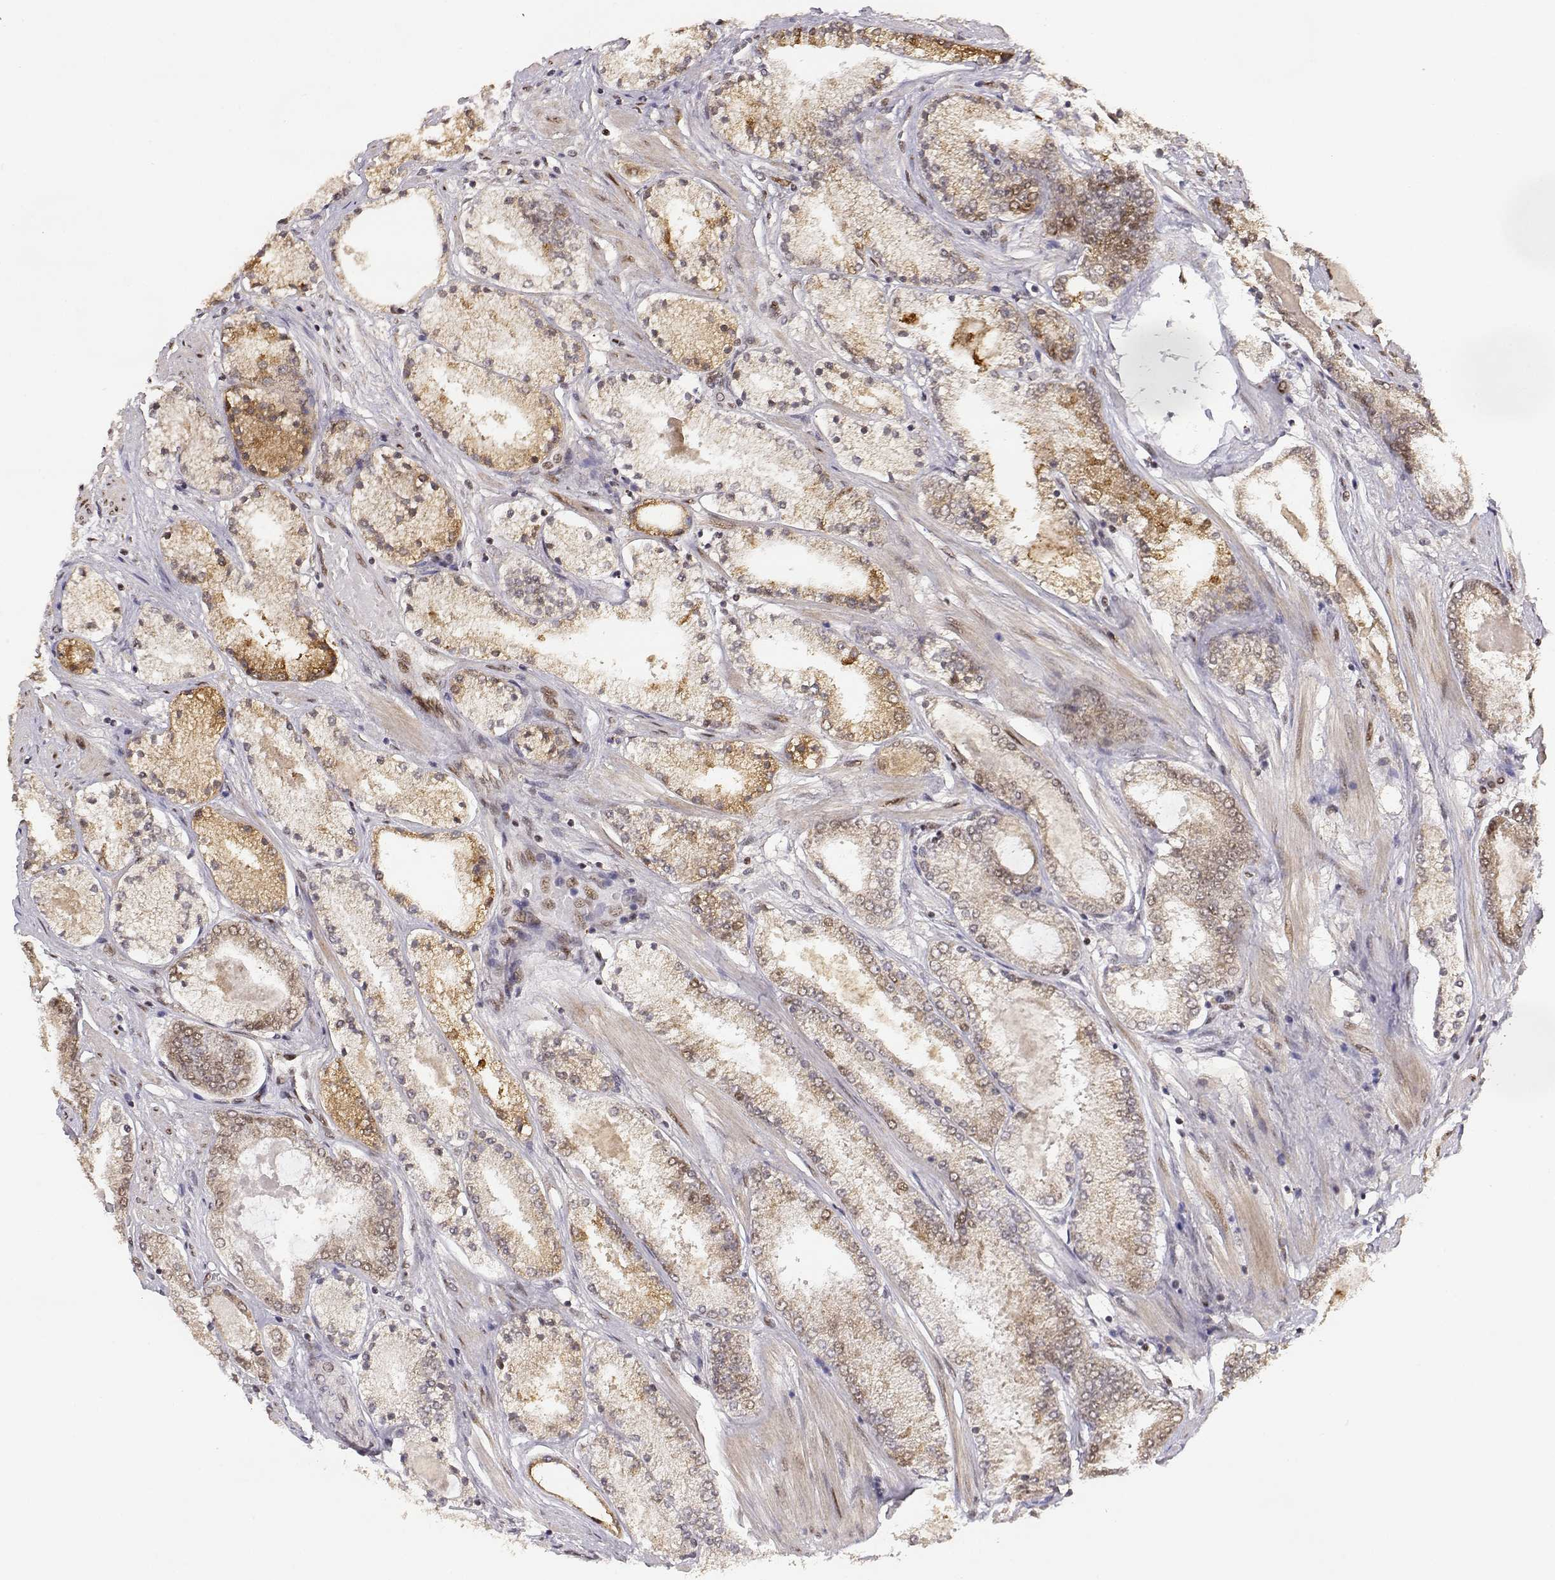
{"staining": {"intensity": "moderate", "quantity": ">75%", "location": "cytoplasmic/membranous"}, "tissue": "prostate cancer", "cell_type": "Tumor cells", "image_type": "cancer", "snomed": [{"axis": "morphology", "description": "Adenocarcinoma, High grade"}, {"axis": "topography", "description": "Prostate"}], "caption": "This image displays immunohistochemistry staining of prostate high-grade adenocarcinoma, with medium moderate cytoplasmic/membranous staining in about >75% of tumor cells.", "gene": "BRCA1", "patient": {"sex": "male", "age": 63}}